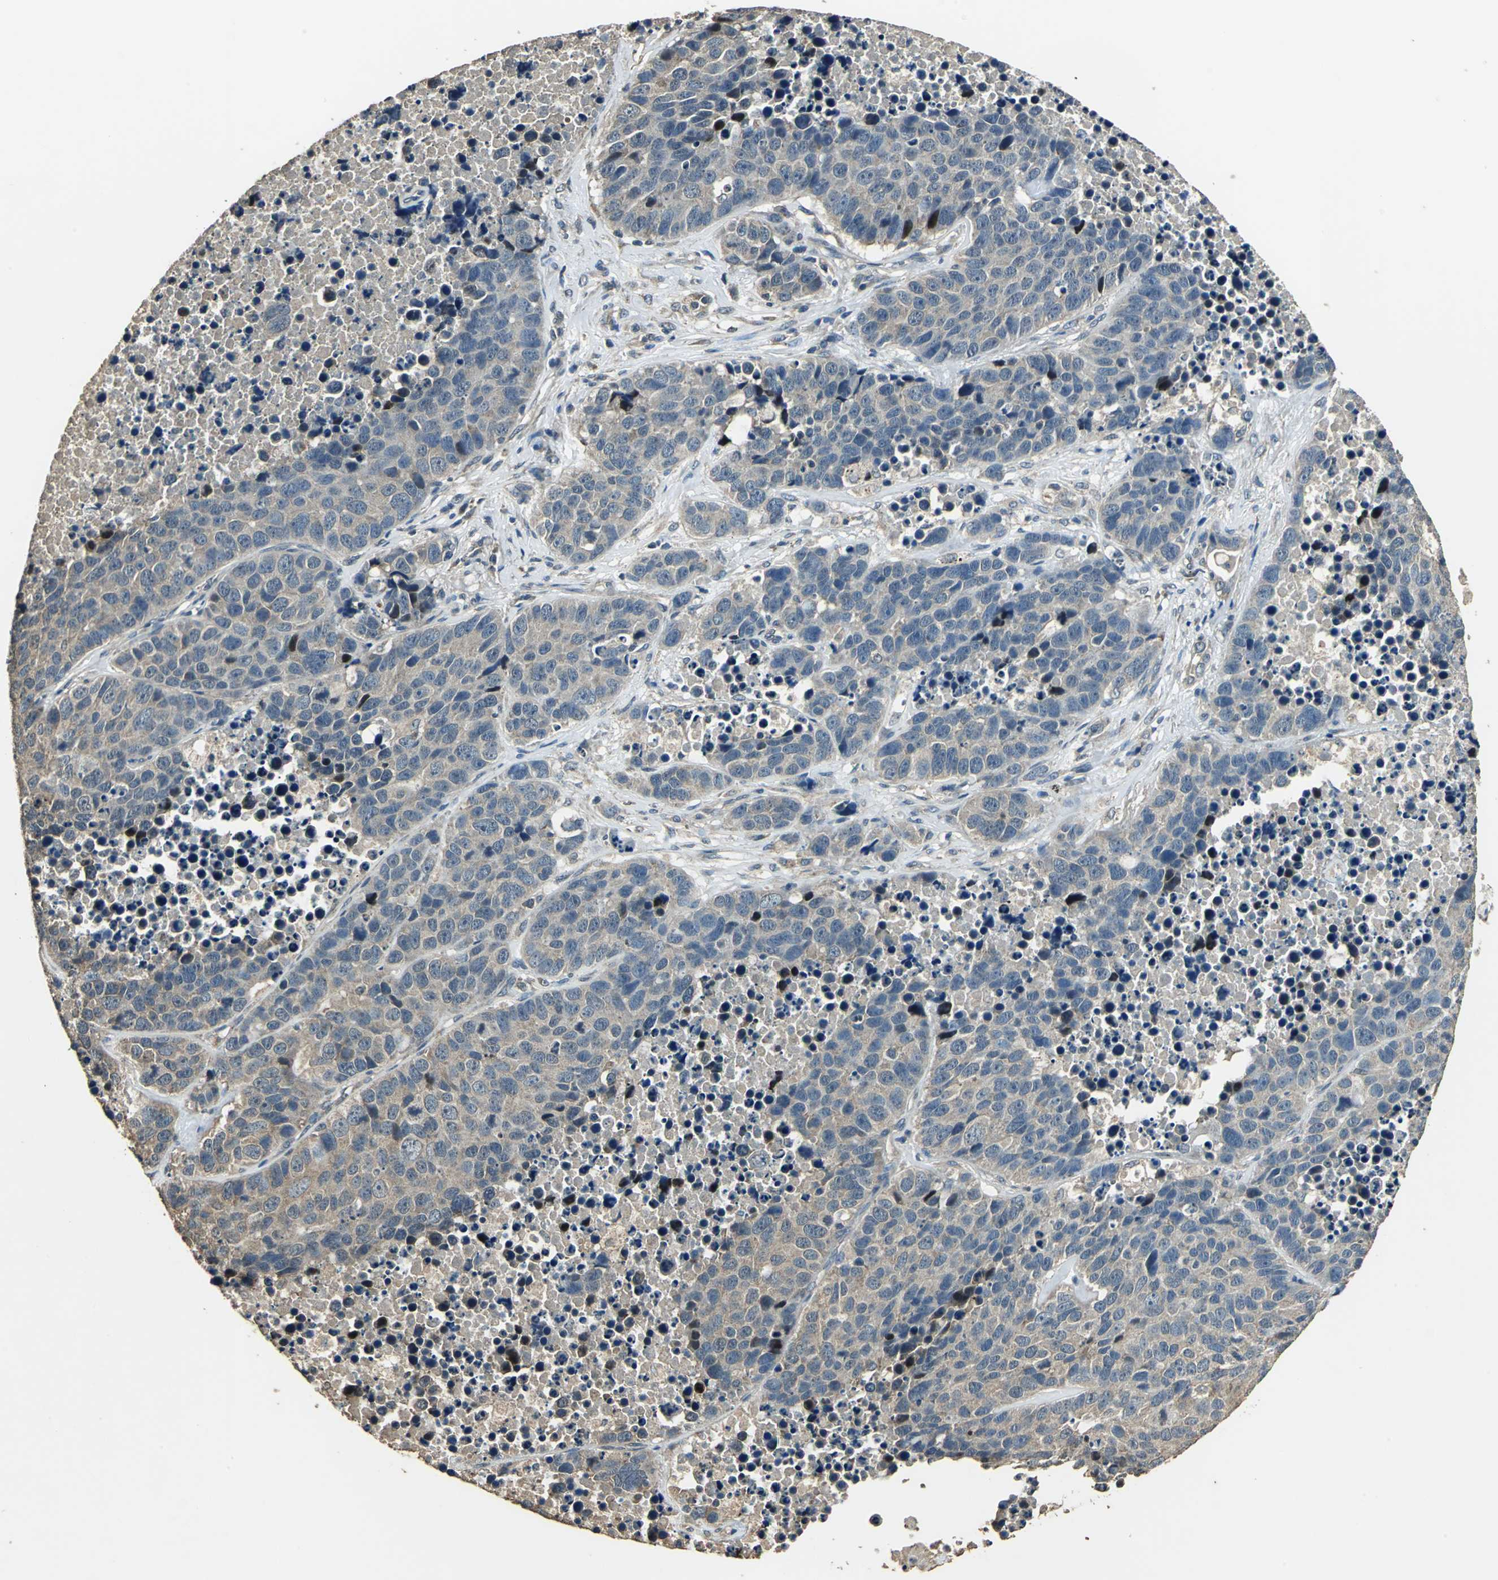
{"staining": {"intensity": "weak", "quantity": ">75%", "location": "cytoplasmic/membranous"}, "tissue": "carcinoid", "cell_type": "Tumor cells", "image_type": "cancer", "snomed": [{"axis": "morphology", "description": "Carcinoid, malignant, NOS"}, {"axis": "topography", "description": "Lung"}], "caption": "Protein expression analysis of human malignant carcinoid reveals weak cytoplasmic/membranous staining in approximately >75% of tumor cells. The protein is shown in brown color, while the nuclei are stained blue.", "gene": "TMPRSS4", "patient": {"sex": "male", "age": 60}}